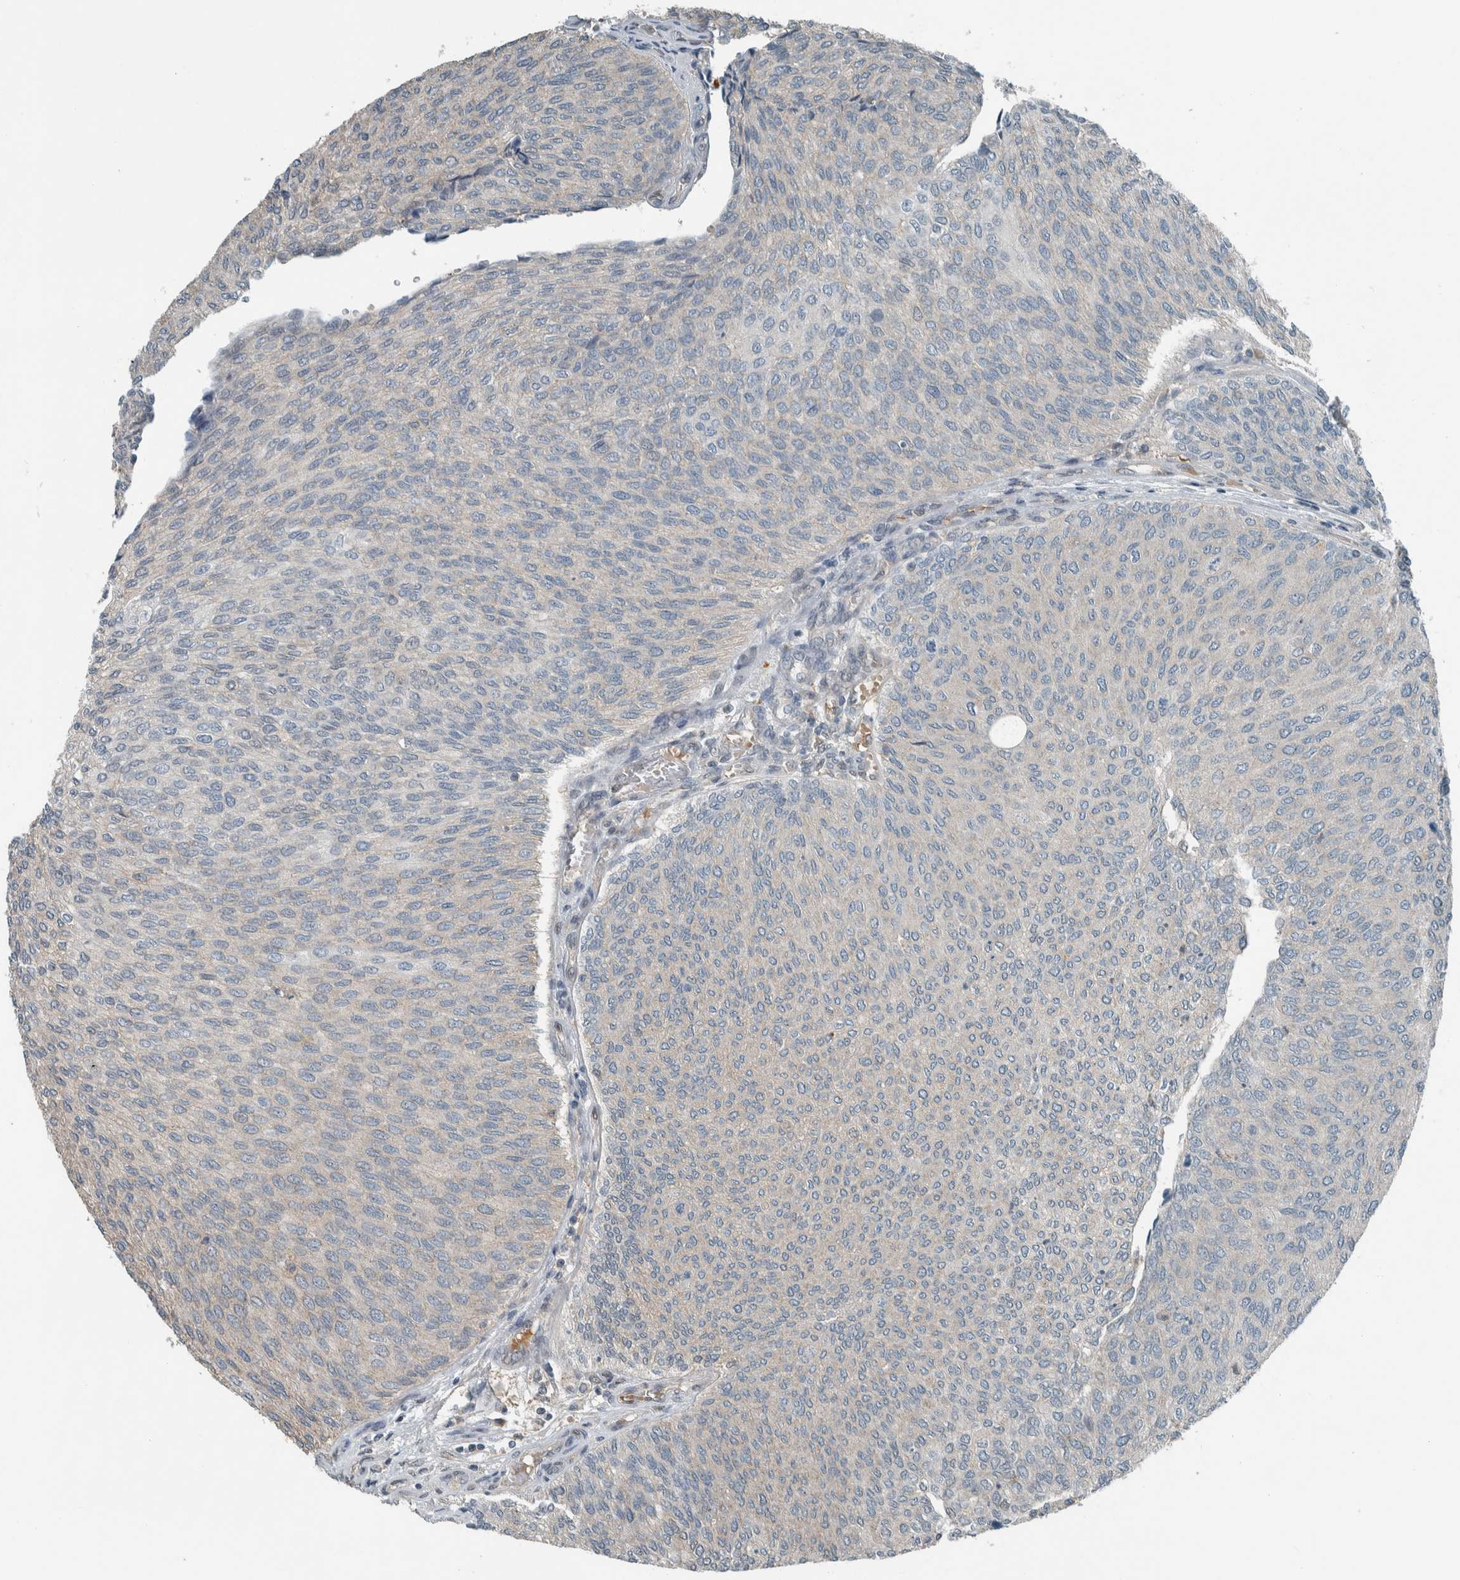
{"staining": {"intensity": "weak", "quantity": "<25%", "location": "cytoplasmic/membranous"}, "tissue": "urothelial cancer", "cell_type": "Tumor cells", "image_type": "cancer", "snomed": [{"axis": "morphology", "description": "Urothelial carcinoma, Low grade"}, {"axis": "topography", "description": "Urinary bladder"}], "caption": "IHC micrograph of neoplastic tissue: human urothelial cancer stained with DAB (3,3'-diaminobenzidine) displays no significant protein expression in tumor cells.", "gene": "ALAD", "patient": {"sex": "female", "age": 79}}